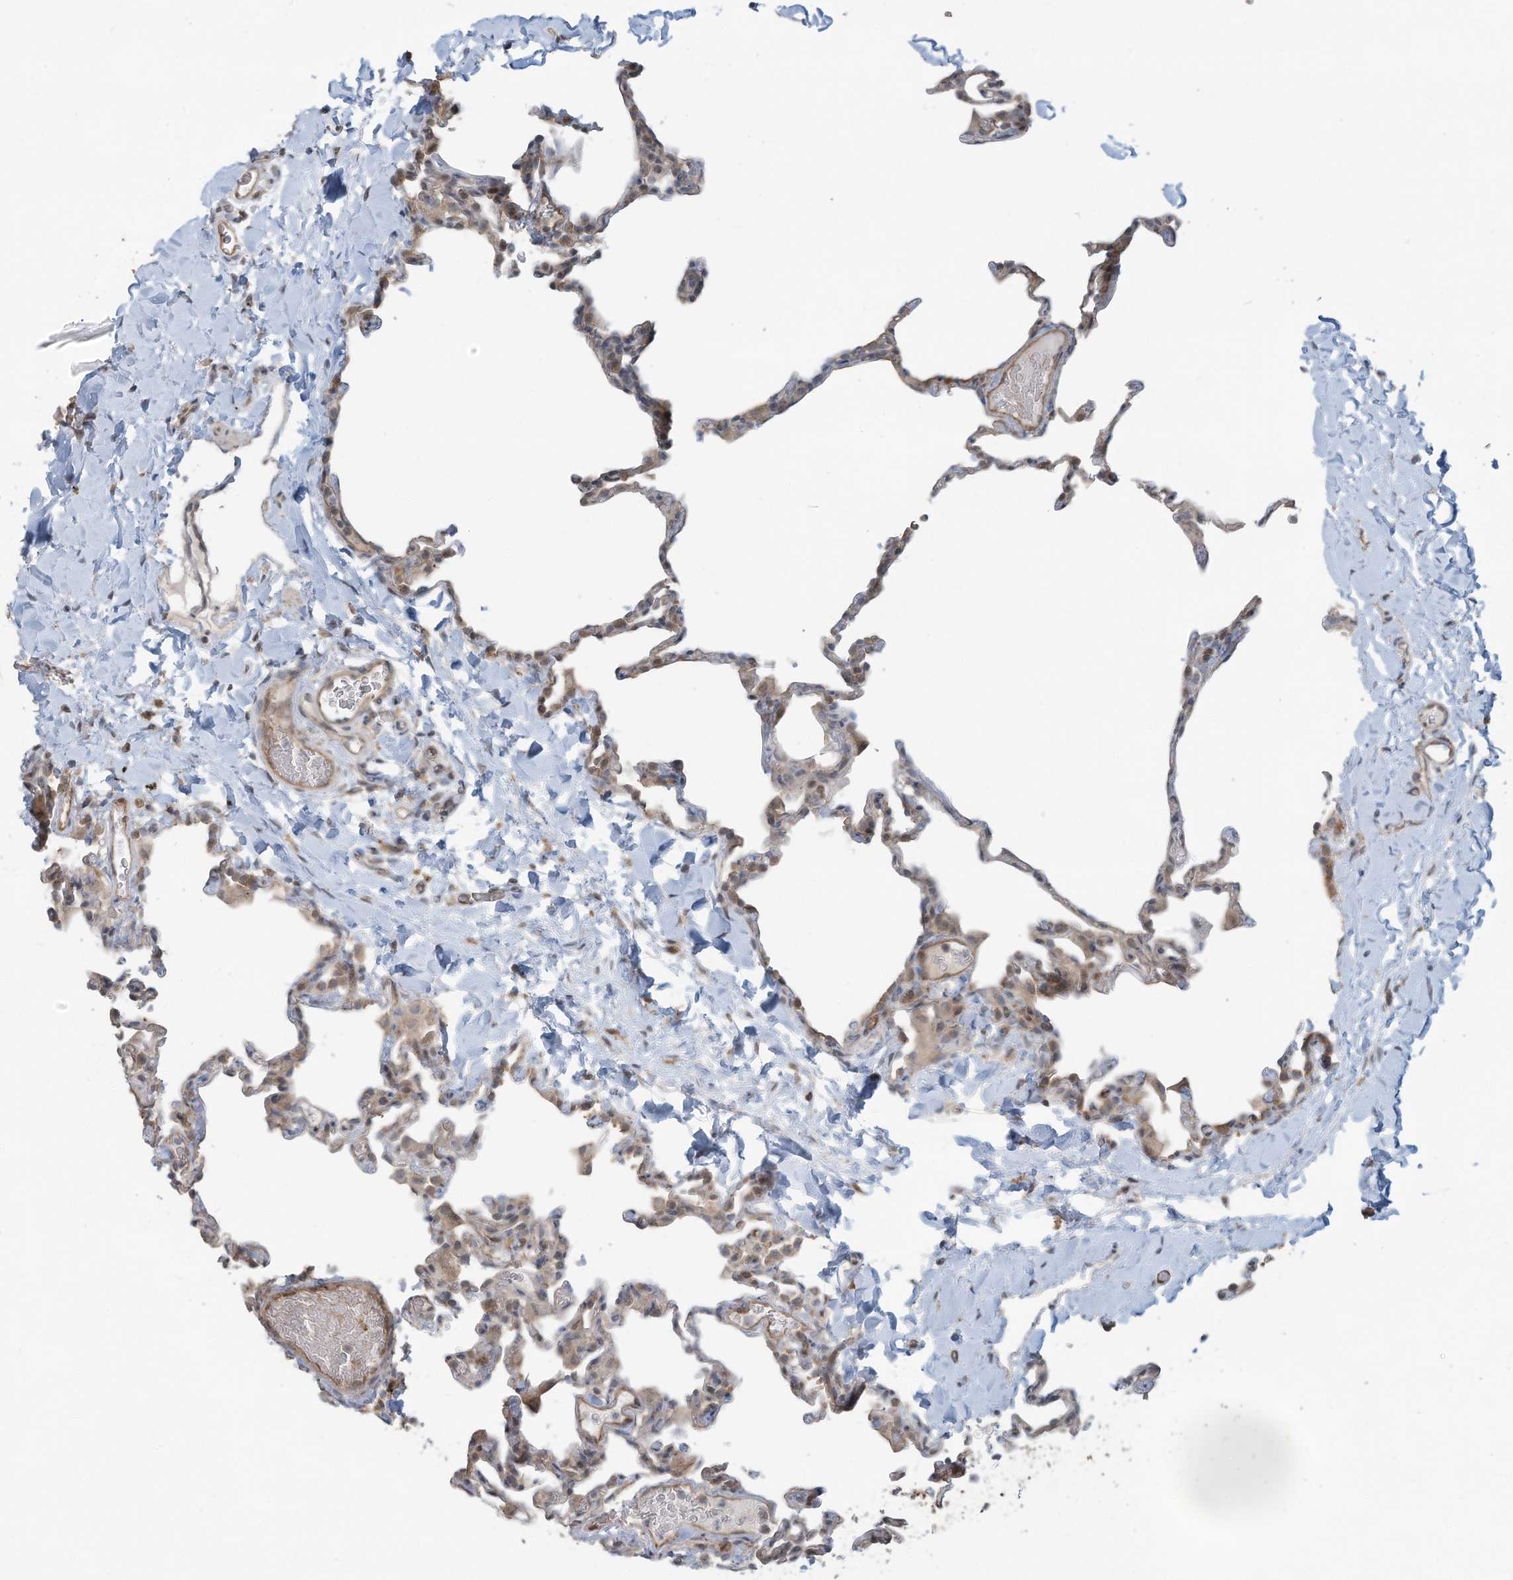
{"staining": {"intensity": "moderate", "quantity": "25%-75%", "location": "cytoplasmic/membranous"}, "tissue": "lung", "cell_type": "Alveolar cells", "image_type": "normal", "snomed": [{"axis": "morphology", "description": "Normal tissue, NOS"}, {"axis": "topography", "description": "Lung"}], "caption": "Lung stained with DAB (3,3'-diaminobenzidine) immunohistochemistry (IHC) demonstrates medium levels of moderate cytoplasmic/membranous positivity in about 25%-75% of alveolar cells.", "gene": "ERI2", "patient": {"sex": "male", "age": 20}}